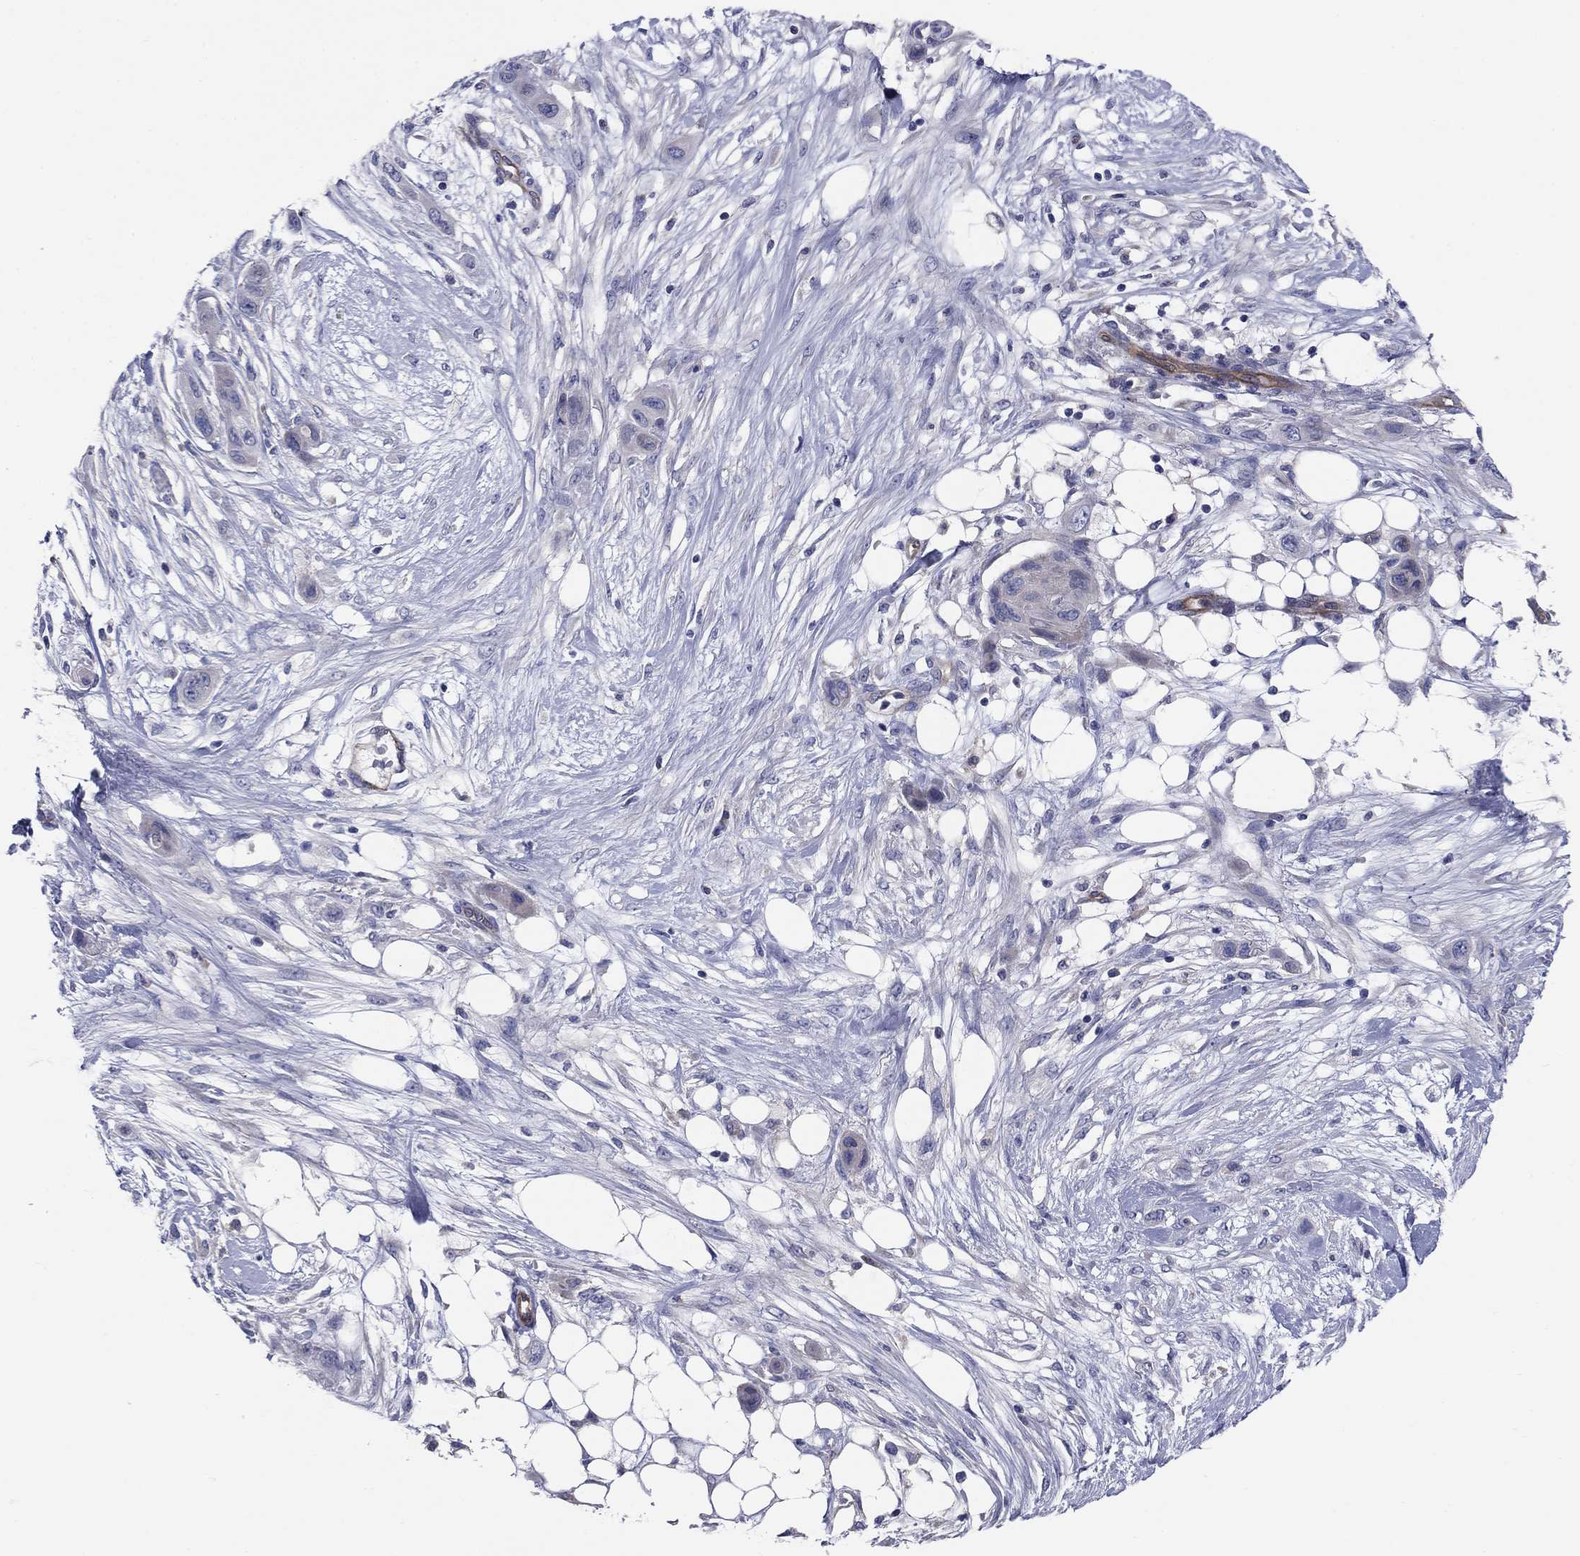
{"staining": {"intensity": "negative", "quantity": "none", "location": "none"}, "tissue": "skin cancer", "cell_type": "Tumor cells", "image_type": "cancer", "snomed": [{"axis": "morphology", "description": "Squamous cell carcinoma, NOS"}, {"axis": "topography", "description": "Skin"}], "caption": "Immunohistochemical staining of squamous cell carcinoma (skin) exhibits no significant staining in tumor cells.", "gene": "EMP2", "patient": {"sex": "male", "age": 79}}